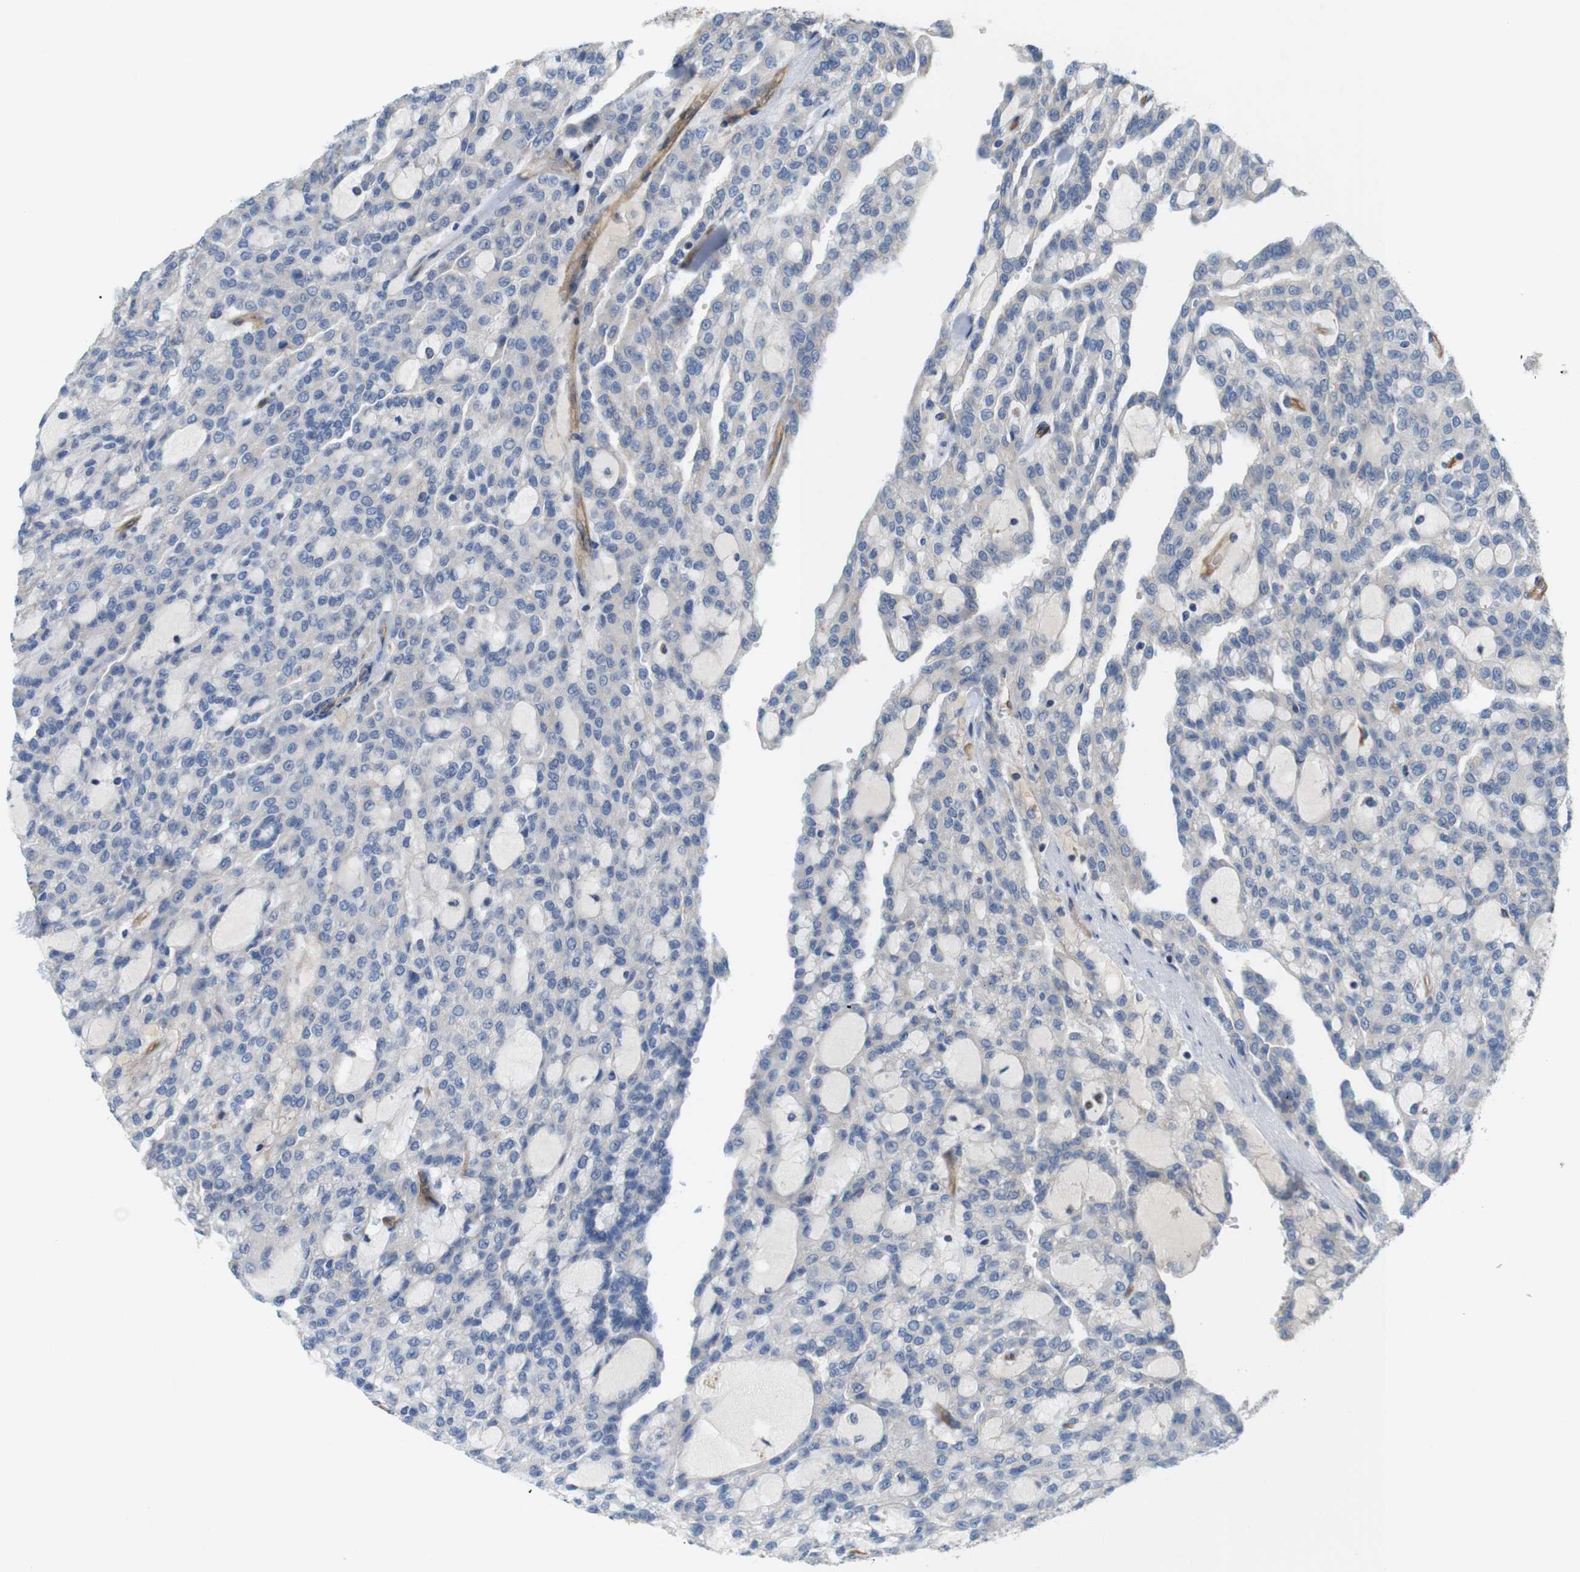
{"staining": {"intensity": "negative", "quantity": "none", "location": "none"}, "tissue": "renal cancer", "cell_type": "Tumor cells", "image_type": "cancer", "snomed": [{"axis": "morphology", "description": "Adenocarcinoma, NOS"}, {"axis": "topography", "description": "Kidney"}], "caption": "Renal cancer (adenocarcinoma) stained for a protein using IHC demonstrates no expression tumor cells.", "gene": "BVES", "patient": {"sex": "male", "age": 63}}